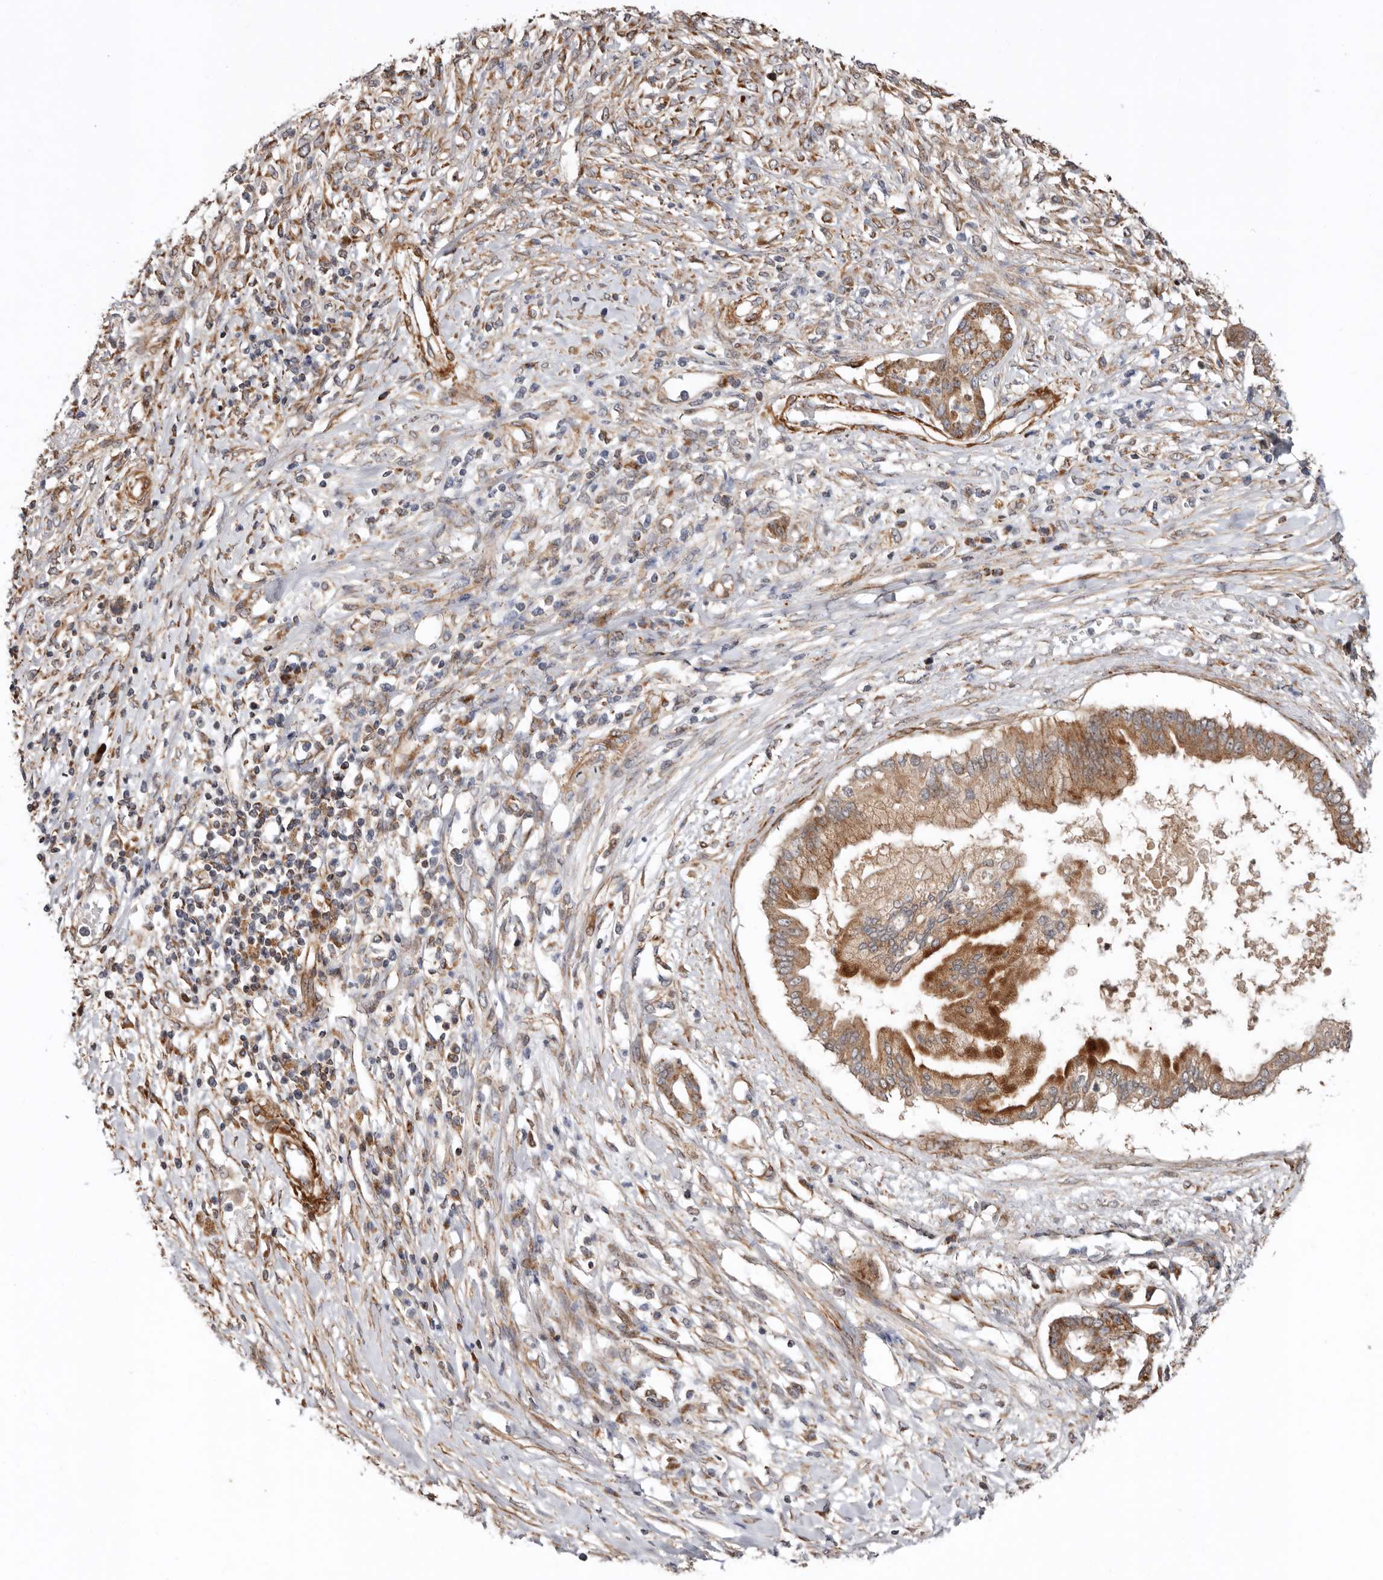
{"staining": {"intensity": "moderate", "quantity": ">75%", "location": "cytoplasmic/membranous"}, "tissue": "pancreatic cancer", "cell_type": "Tumor cells", "image_type": "cancer", "snomed": [{"axis": "morphology", "description": "Adenocarcinoma, NOS"}, {"axis": "topography", "description": "Pancreas"}], "caption": "Pancreatic adenocarcinoma stained with a protein marker reveals moderate staining in tumor cells.", "gene": "PROKR1", "patient": {"sex": "female", "age": 56}}